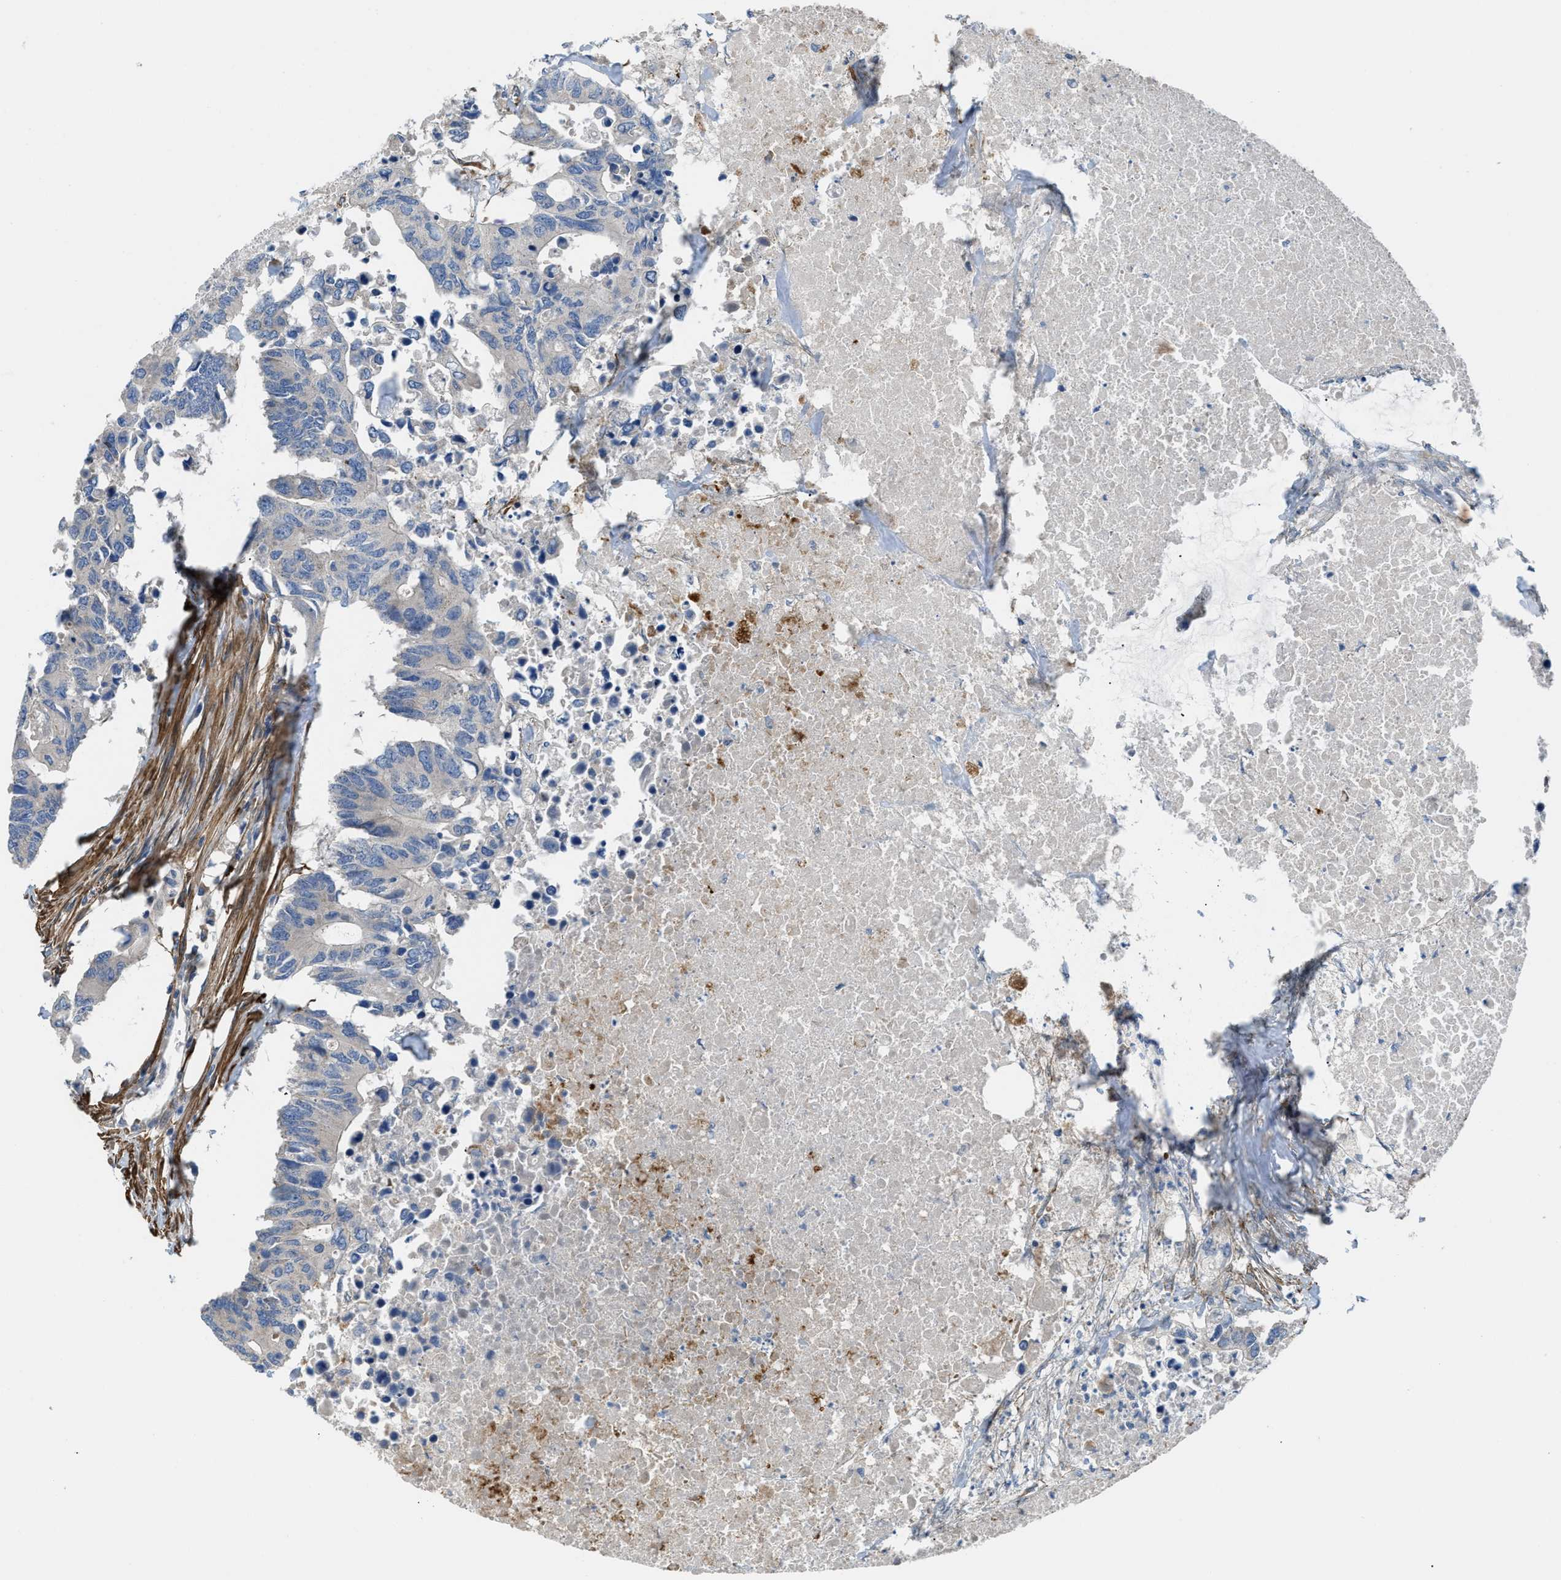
{"staining": {"intensity": "negative", "quantity": "none", "location": "none"}, "tissue": "colorectal cancer", "cell_type": "Tumor cells", "image_type": "cancer", "snomed": [{"axis": "morphology", "description": "Adenocarcinoma, NOS"}, {"axis": "topography", "description": "Colon"}], "caption": "Colorectal cancer was stained to show a protein in brown. There is no significant positivity in tumor cells.", "gene": "BMPR1A", "patient": {"sex": "male", "age": 71}}